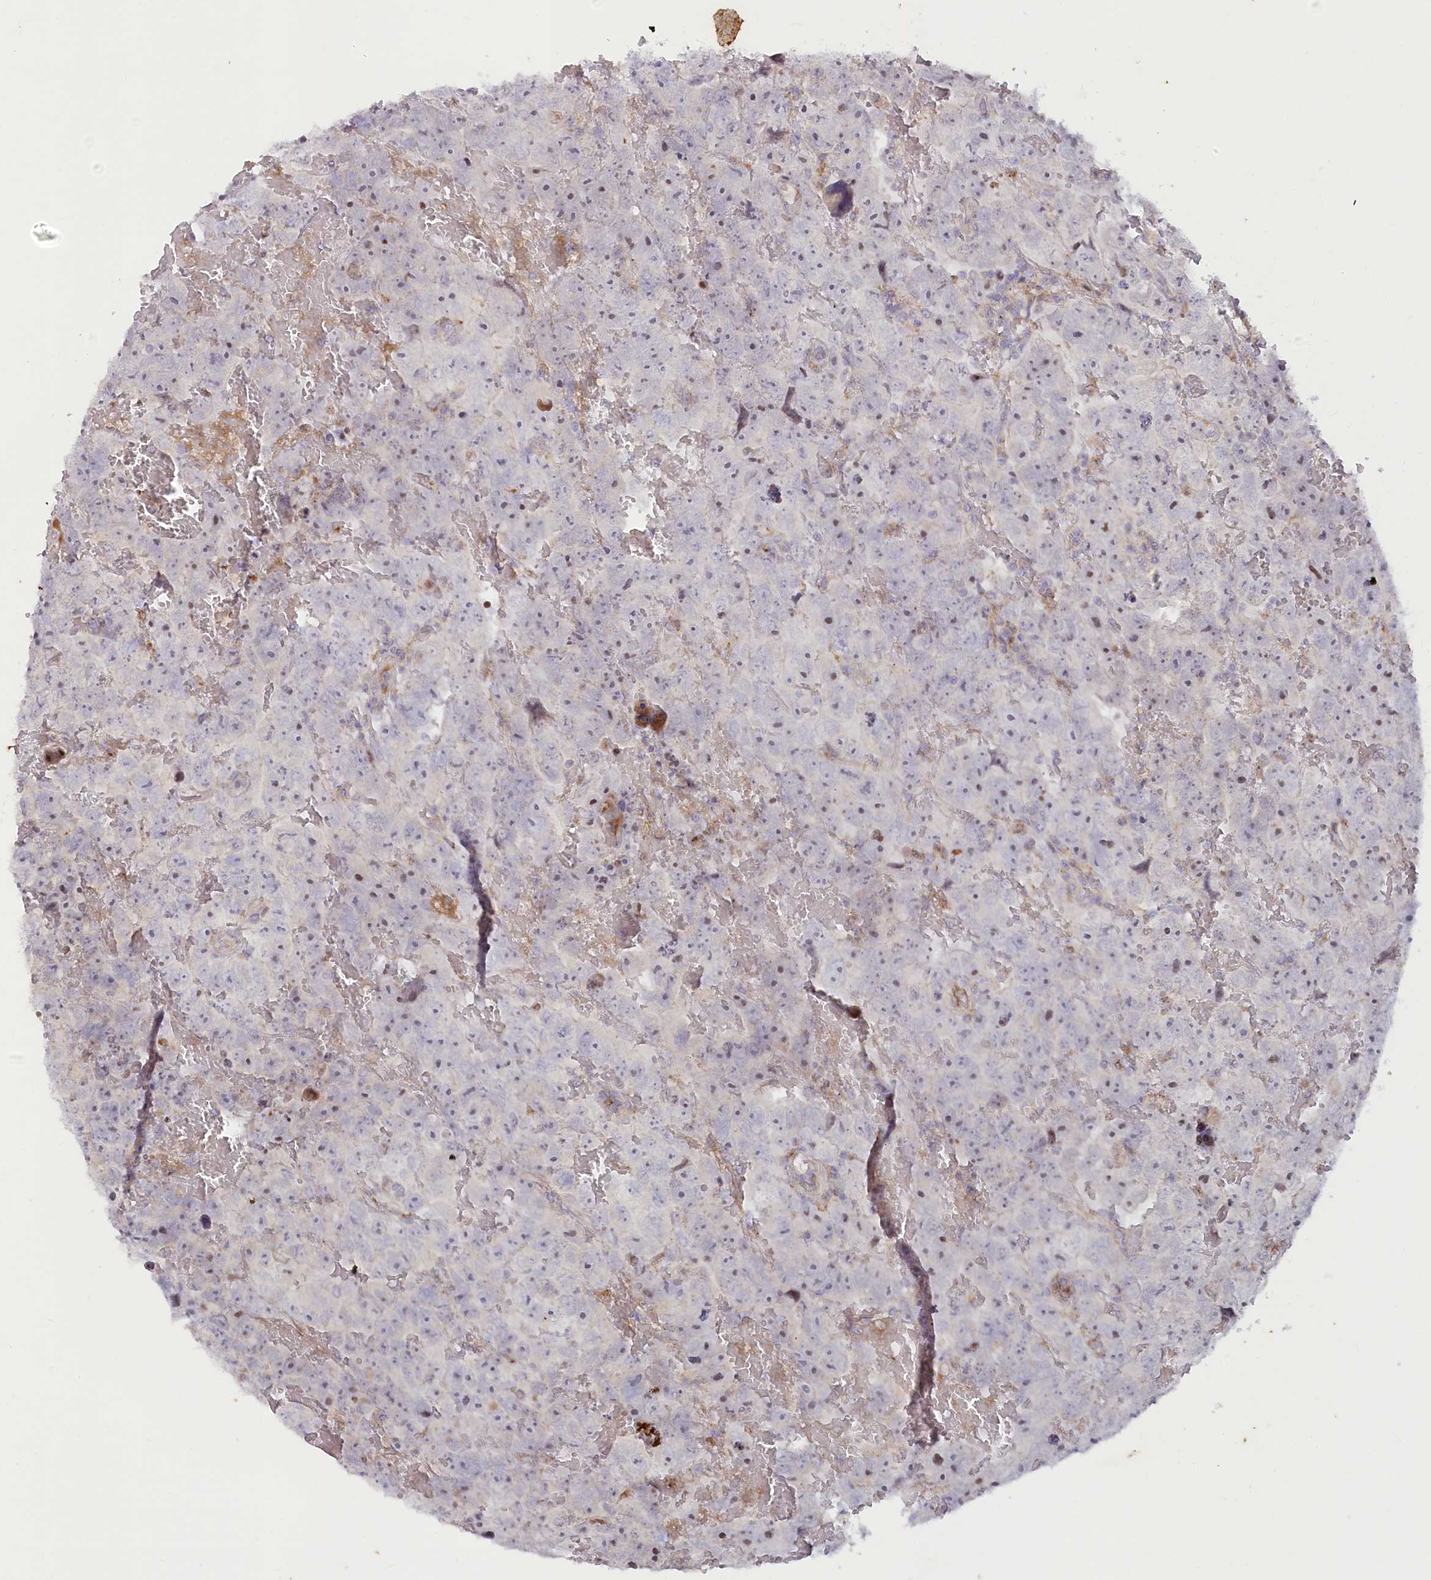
{"staining": {"intensity": "negative", "quantity": "none", "location": "none"}, "tissue": "testis cancer", "cell_type": "Tumor cells", "image_type": "cancer", "snomed": [{"axis": "morphology", "description": "Carcinoma, Embryonal, NOS"}, {"axis": "topography", "description": "Testis"}], "caption": "The photomicrograph displays no staining of tumor cells in testis embryonal carcinoma.", "gene": "MTG1", "patient": {"sex": "male", "age": 45}}